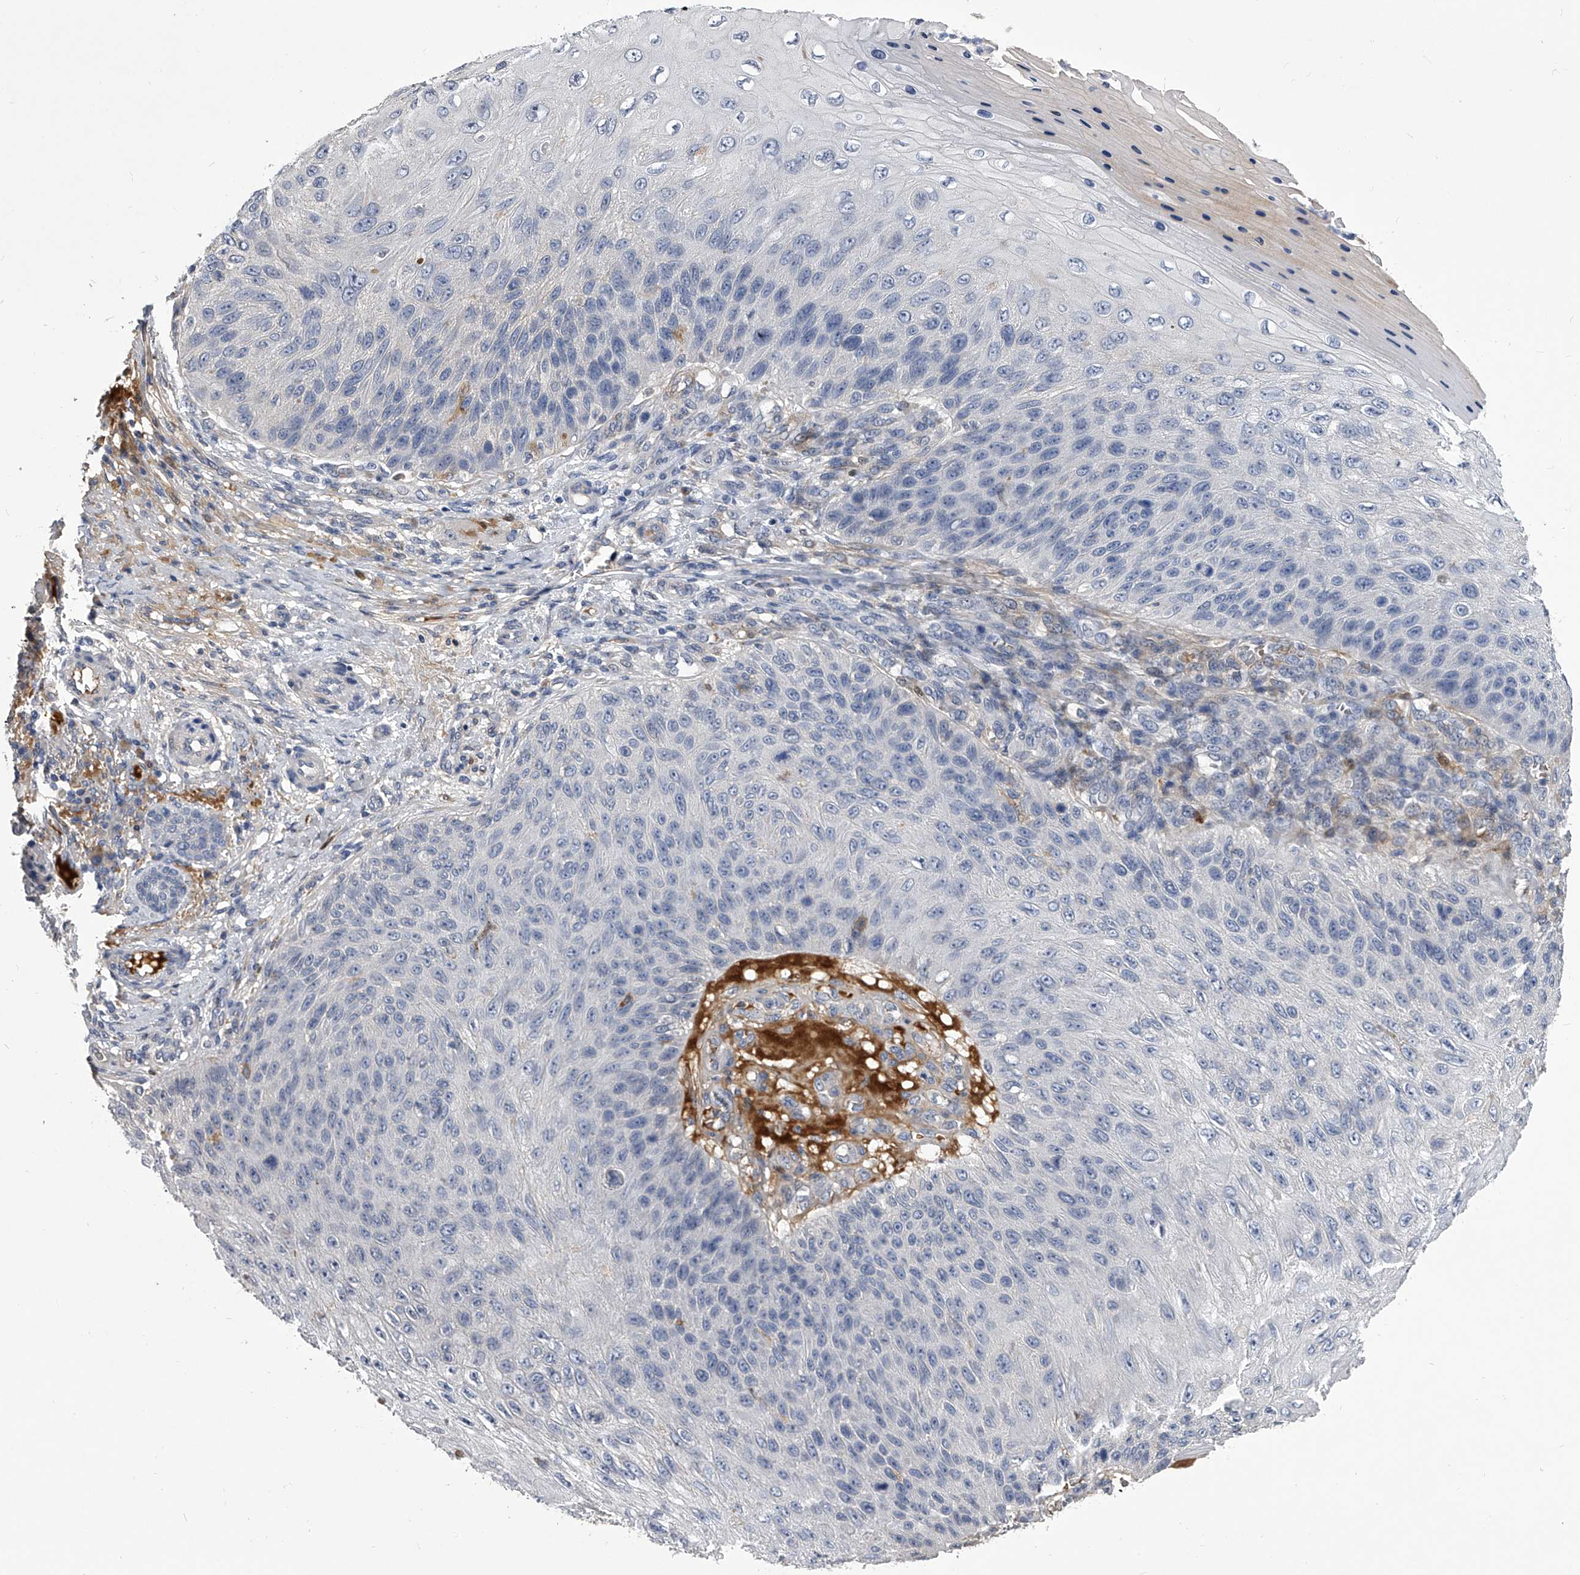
{"staining": {"intensity": "negative", "quantity": "none", "location": "none"}, "tissue": "skin cancer", "cell_type": "Tumor cells", "image_type": "cancer", "snomed": [{"axis": "morphology", "description": "Squamous cell carcinoma, NOS"}, {"axis": "topography", "description": "Skin"}], "caption": "An immunohistochemistry micrograph of skin cancer is shown. There is no staining in tumor cells of skin cancer.", "gene": "MDN1", "patient": {"sex": "female", "age": 88}}